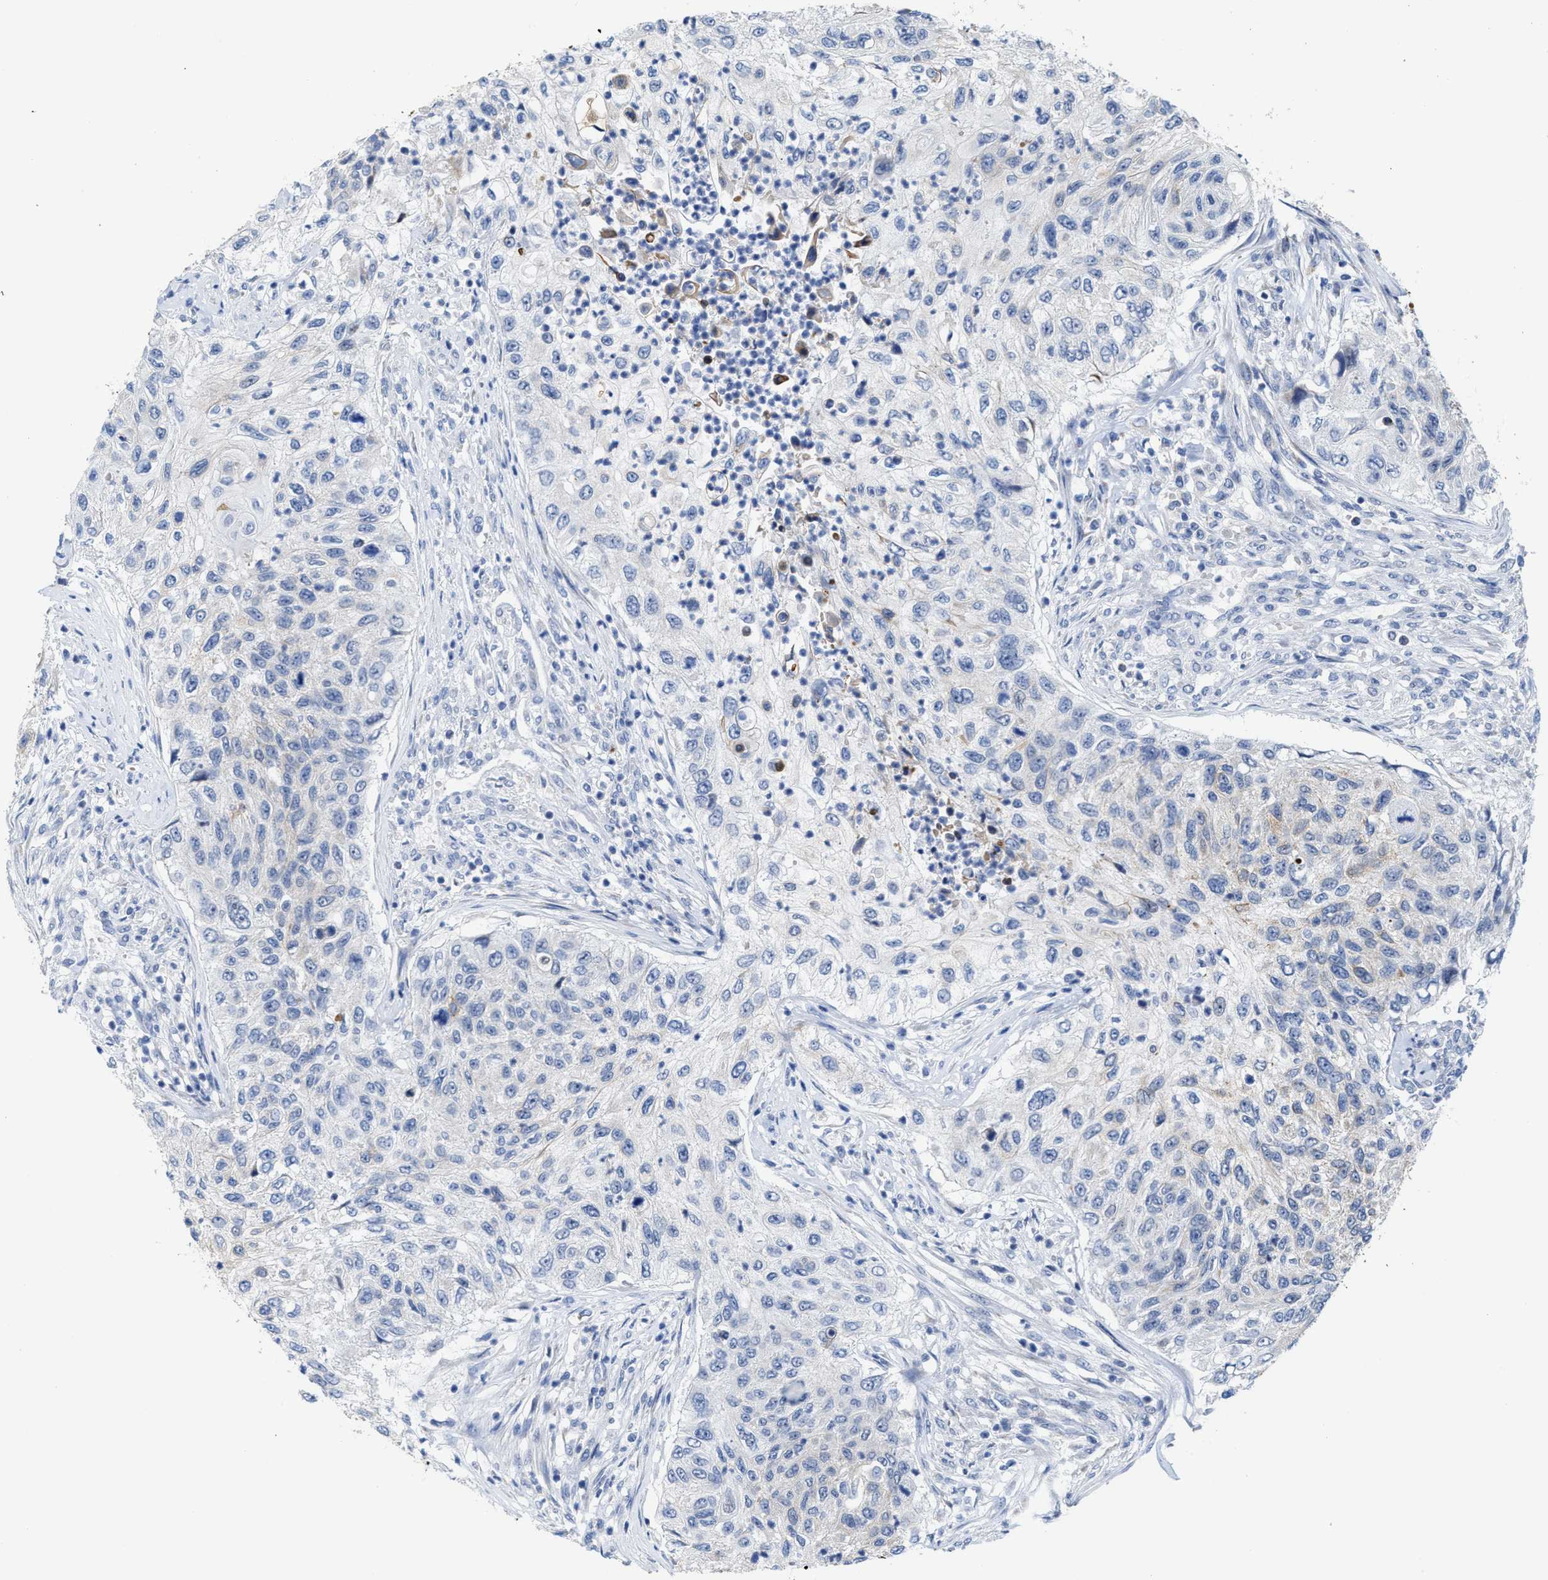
{"staining": {"intensity": "negative", "quantity": "none", "location": "none"}, "tissue": "urothelial cancer", "cell_type": "Tumor cells", "image_type": "cancer", "snomed": [{"axis": "morphology", "description": "Urothelial carcinoma, High grade"}, {"axis": "topography", "description": "Urinary bladder"}], "caption": "This photomicrograph is of urothelial cancer stained with immunohistochemistry (IHC) to label a protein in brown with the nuclei are counter-stained blue. There is no staining in tumor cells.", "gene": "JAG1", "patient": {"sex": "female", "age": 60}}